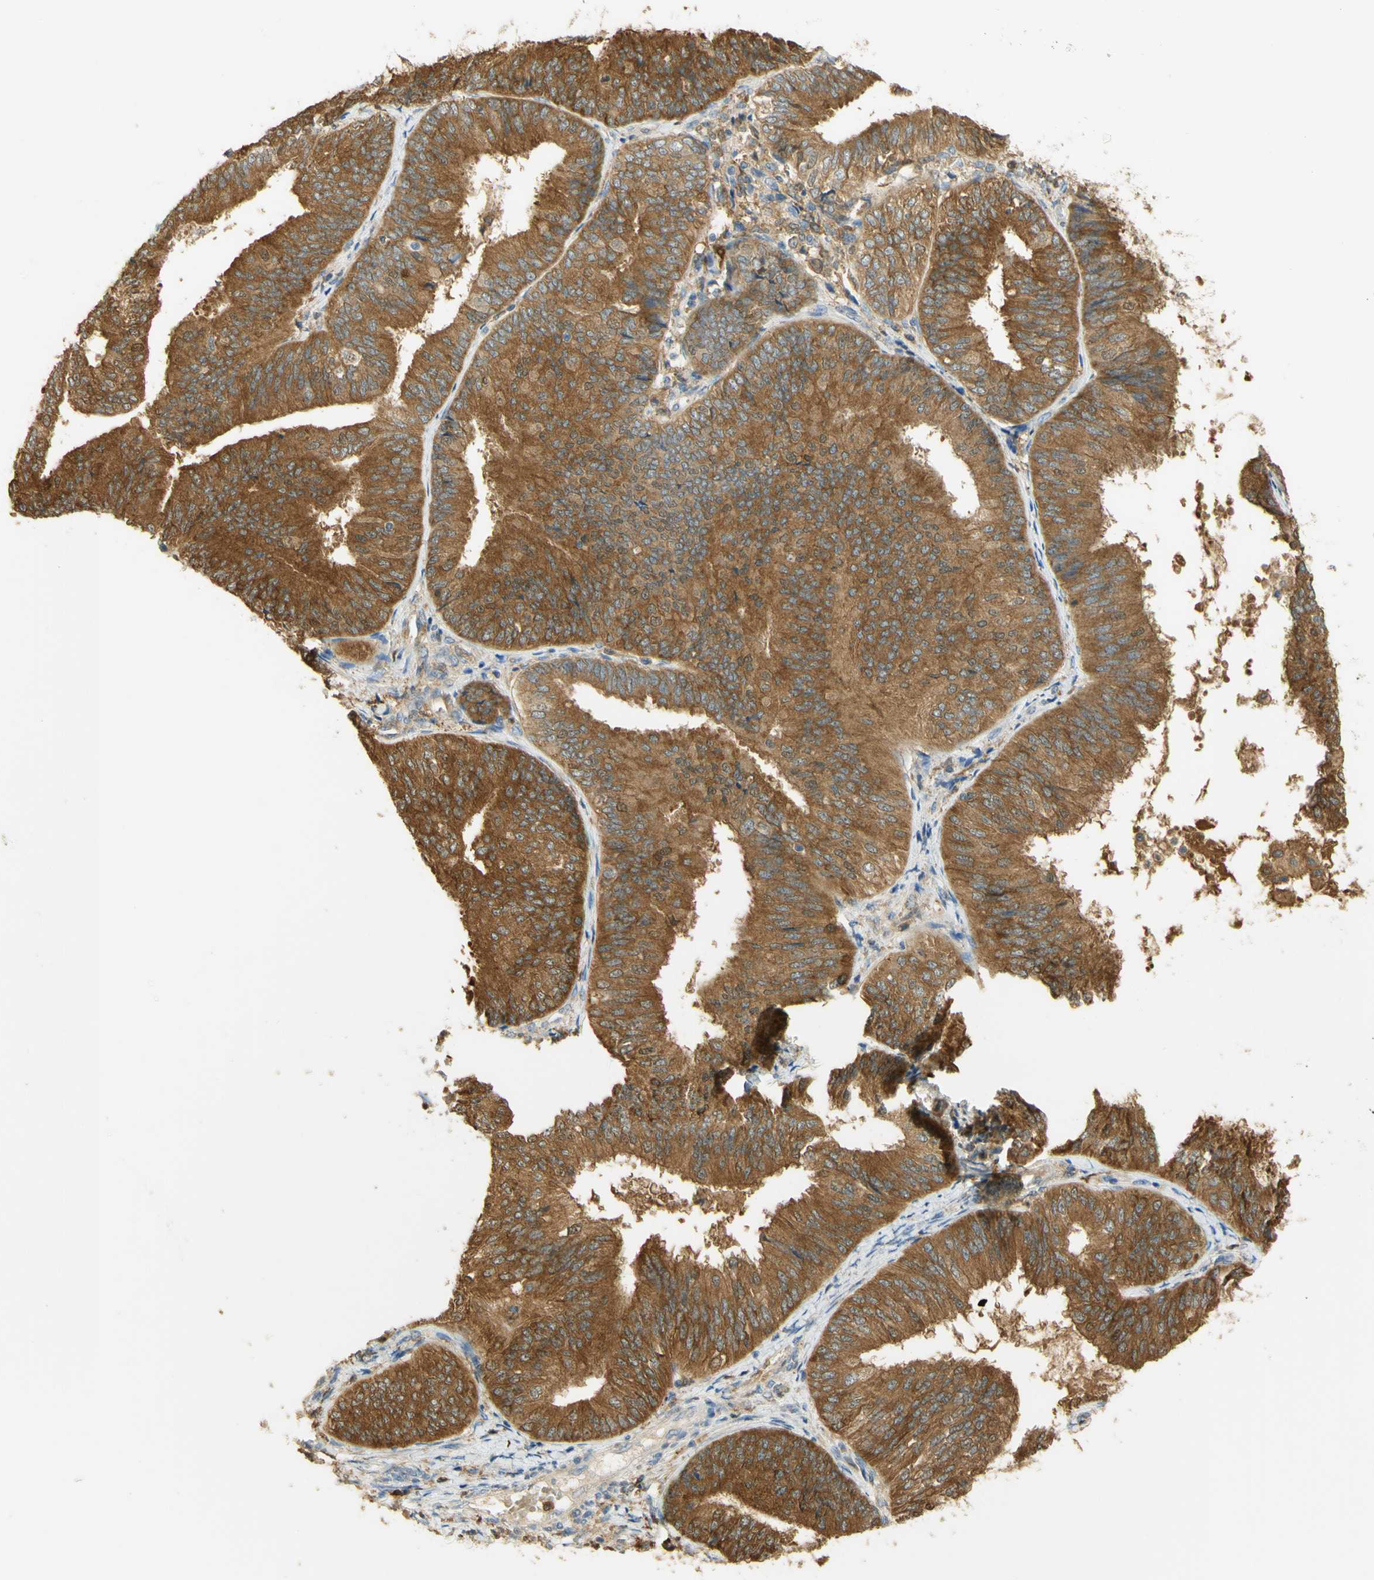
{"staining": {"intensity": "strong", "quantity": ">75%", "location": "cytoplasmic/membranous"}, "tissue": "endometrial cancer", "cell_type": "Tumor cells", "image_type": "cancer", "snomed": [{"axis": "morphology", "description": "Adenocarcinoma, NOS"}, {"axis": "topography", "description": "Endometrium"}], "caption": "Brown immunohistochemical staining in human endometrial cancer (adenocarcinoma) demonstrates strong cytoplasmic/membranous staining in approximately >75% of tumor cells.", "gene": "PAK1", "patient": {"sex": "female", "age": 58}}